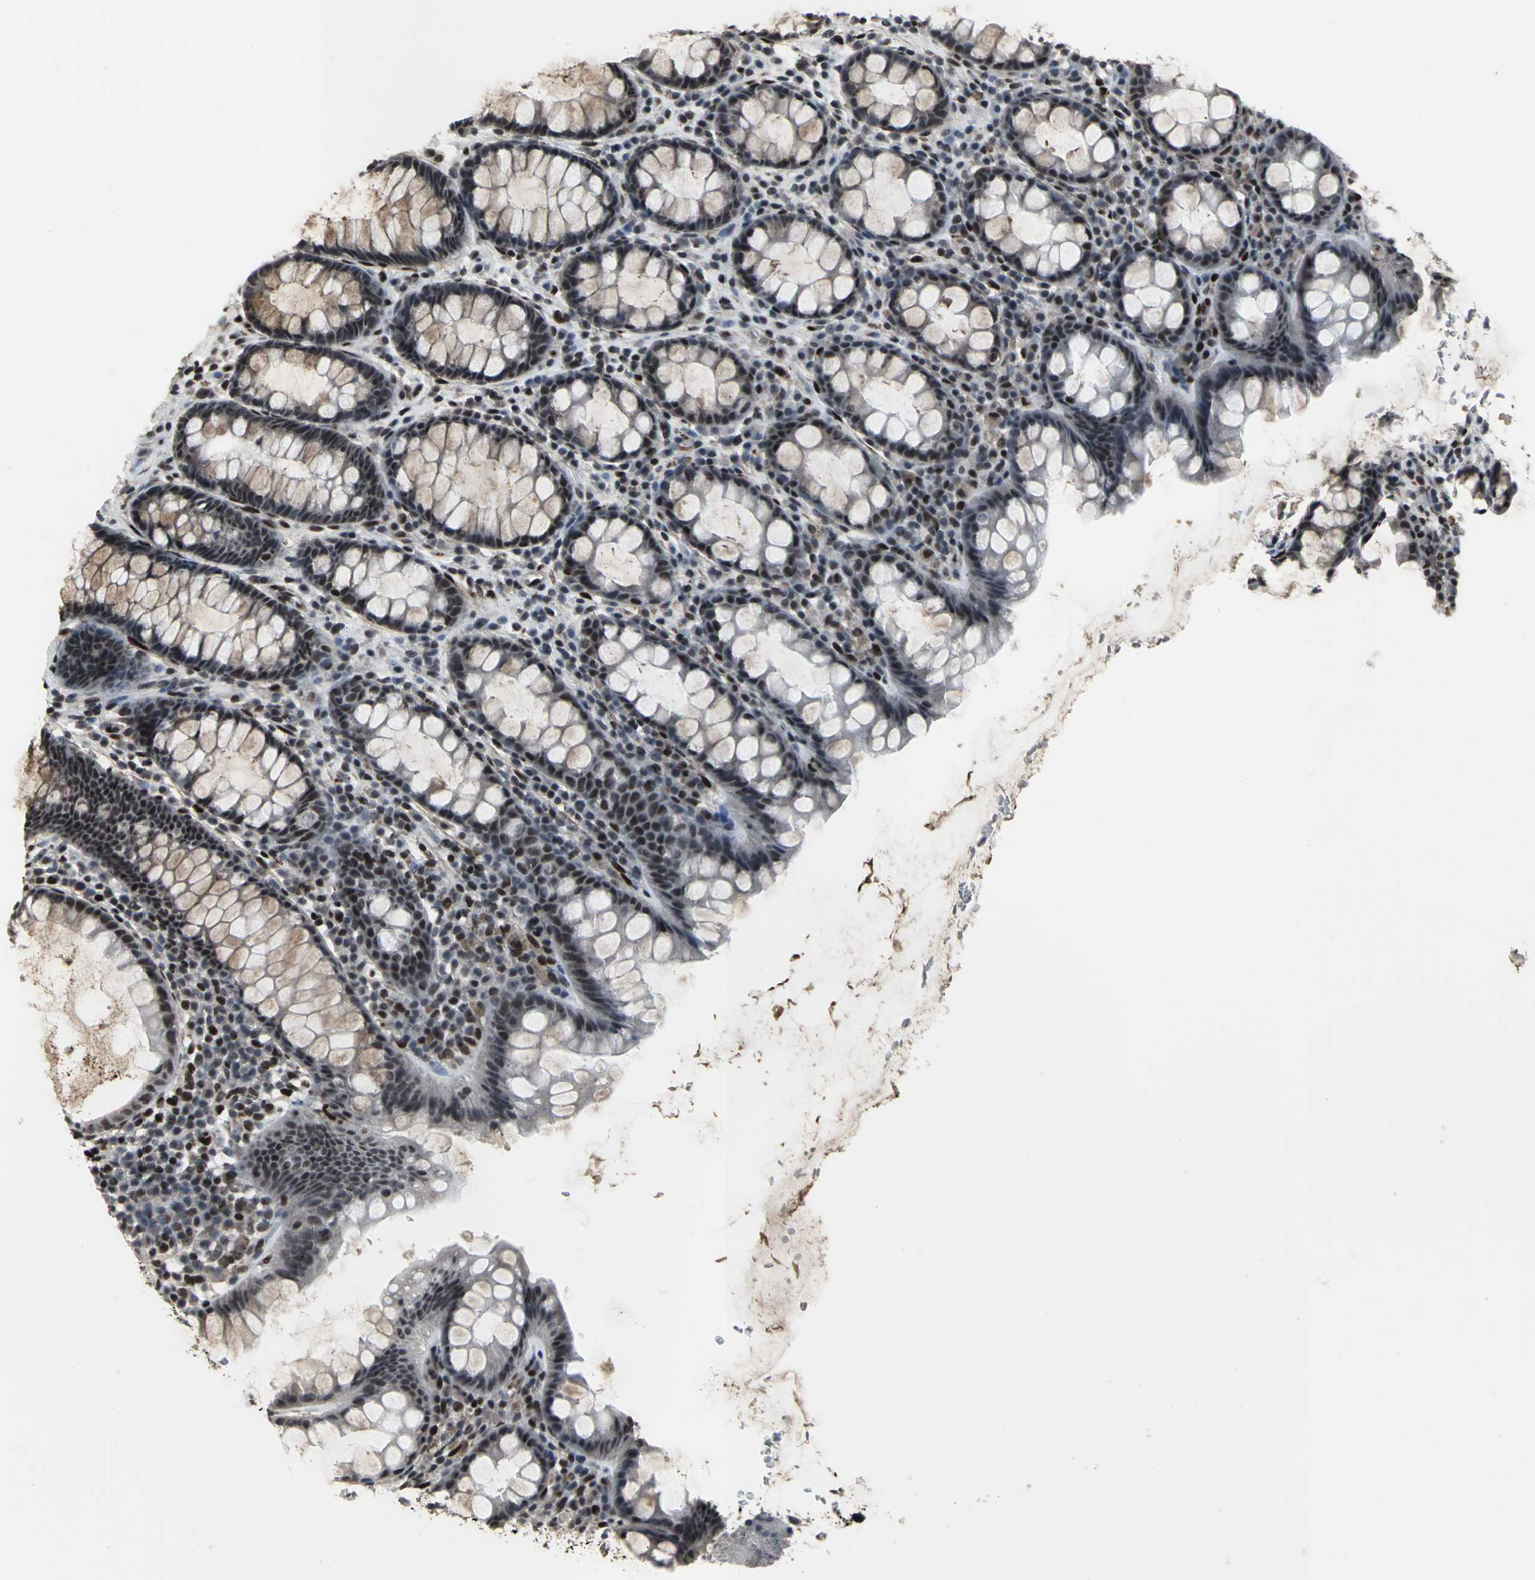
{"staining": {"intensity": "moderate", "quantity": "25%-75%", "location": "nuclear"}, "tissue": "rectum", "cell_type": "Glandular cells", "image_type": "normal", "snomed": [{"axis": "morphology", "description": "Normal tissue, NOS"}, {"axis": "topography", "description": "Rectum"}], "caption": "Moderate nuclear positivity is identified in approximately 25%-75% of glandular cells in unremarkable rectum.", "gene": "SRF", "patient": {"sex": "male", "age": 92}}